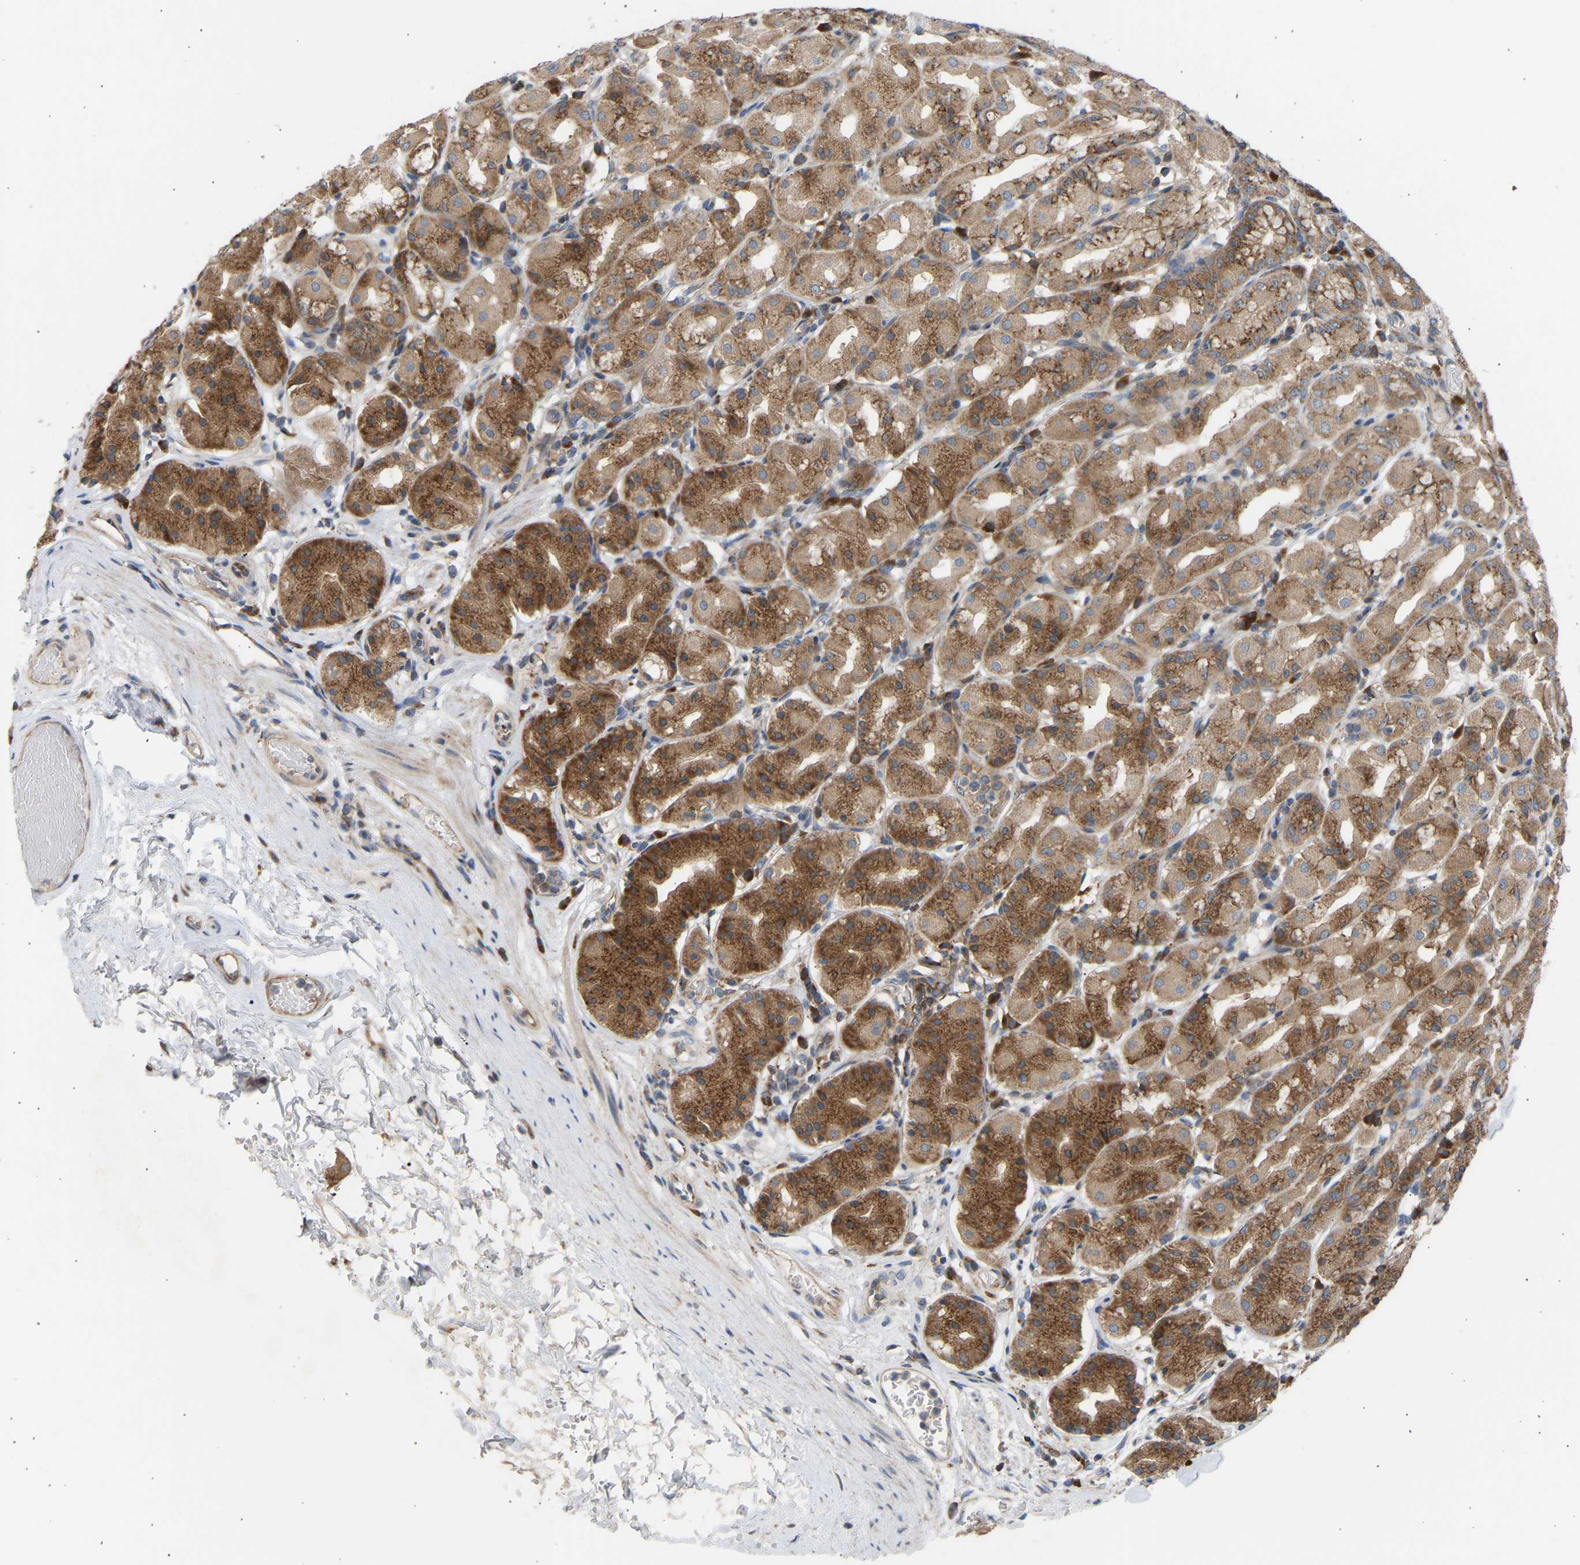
{"staining": {"intensity": "strong", "quantity": ">75%", "location": "cytoplasmic/membranous"}, "tissue": "stomach", "cell_type": "Glandular cells", "image_type": "normal", "snomed": [{"axis": "morphology", "description": "Normal tissue, NOS"}, {"axis": "topography", "description": "Stomach"}, {"axis": "topography", "description": "Stomach, lower"}], "caption": "Stomach stained for a protein reveals strong cytoplasmic/membranous positivity in glandular cells. (Stains: DAB in brown, nuclei in blue, Microscopy: brightfield microscopy at high magnification).", "gene": "GCN1", "patient": {"sex": "female", "age": 56}}